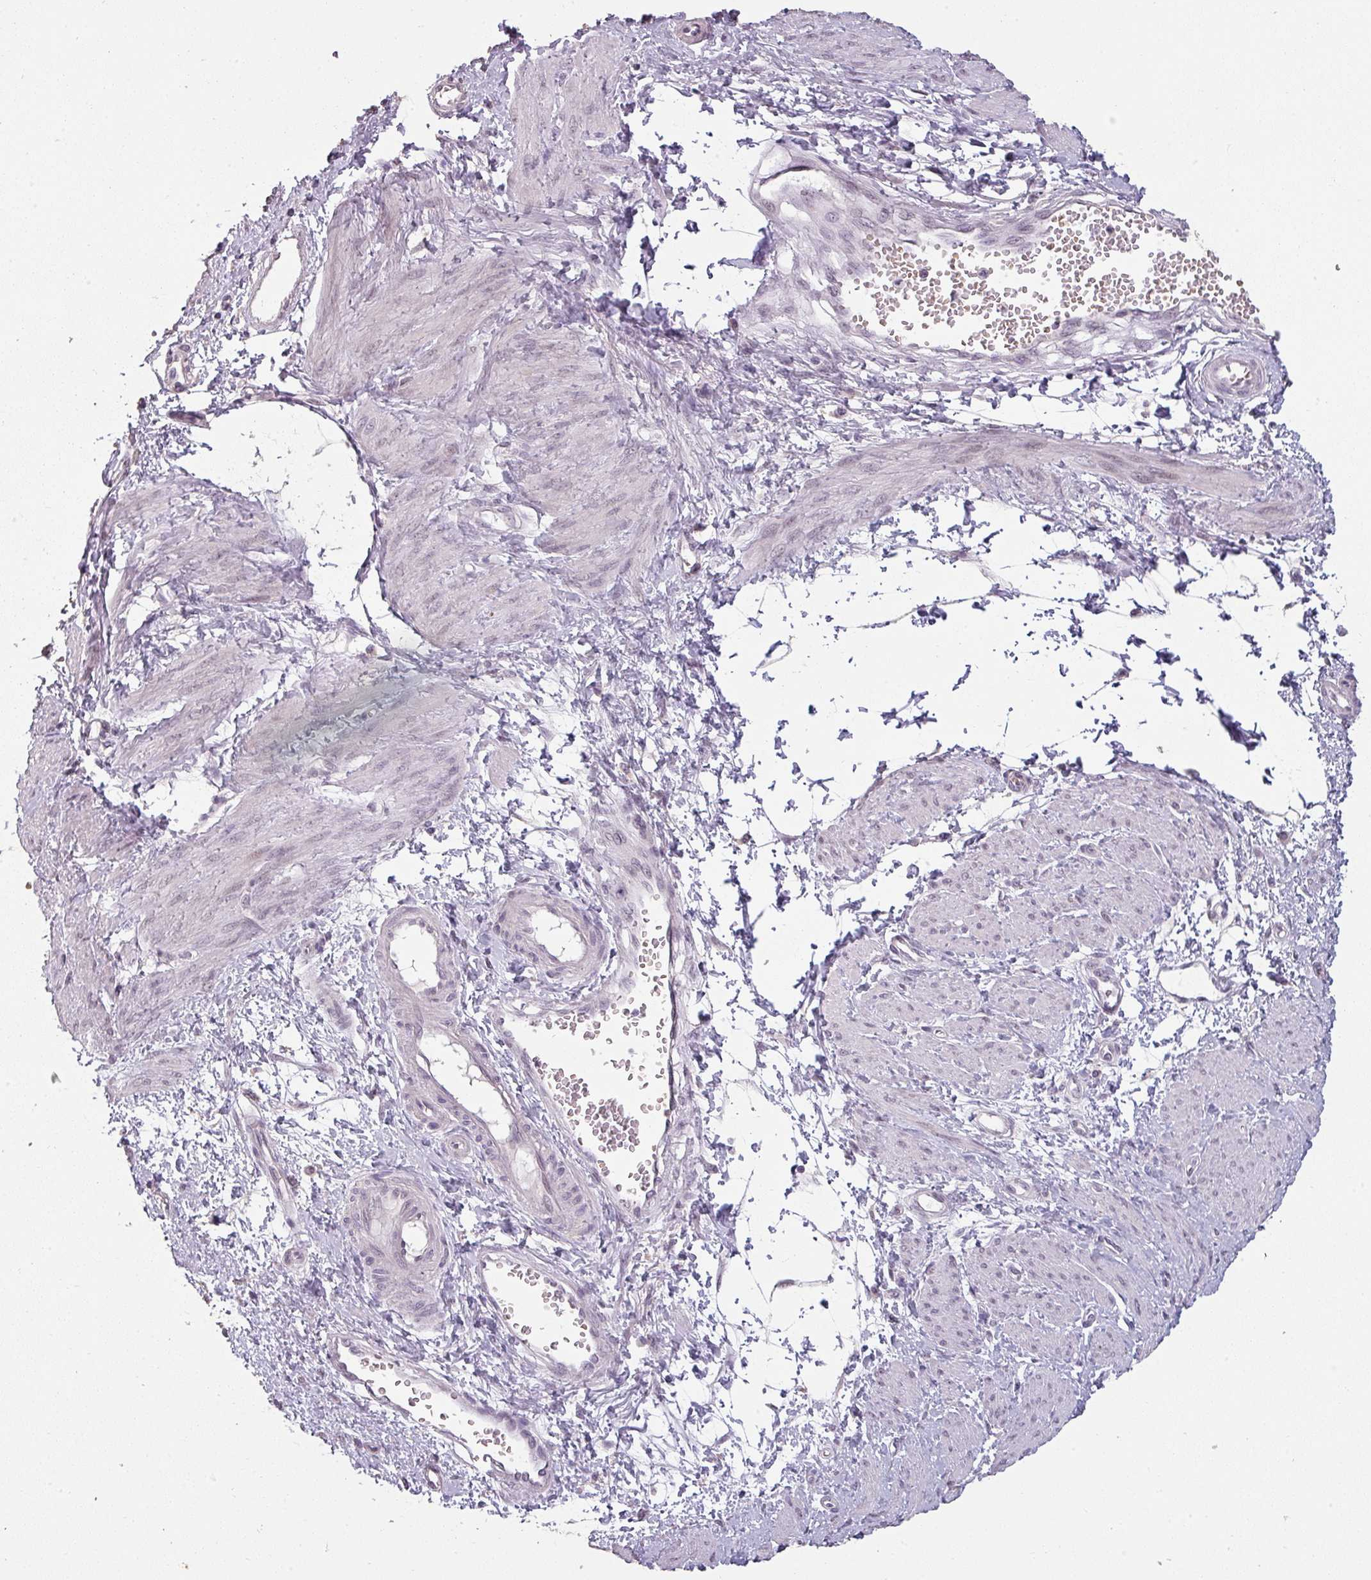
{"staining": {"intensity": "negative", "quantity": "none", "location": "none"}, "tissue": "smooth muscle", "cell_type": "Smooth muscle cells", "image_type": "normal", "snomed": [{"axis": "morphology", "description": "Normal tissue, NOS"}, {"axis": "topography", "description": "Smooth muscle"}, {"axis": "topography", "description": "Uterus"}], "caption": "There is no significant staining in smooth muscle cells of smooth muscle. (DAB immunohistochemistry with hematoxylin counter stain).", "gene": "LYPLA1", "patient": {"sex": "female", "age": 39}}